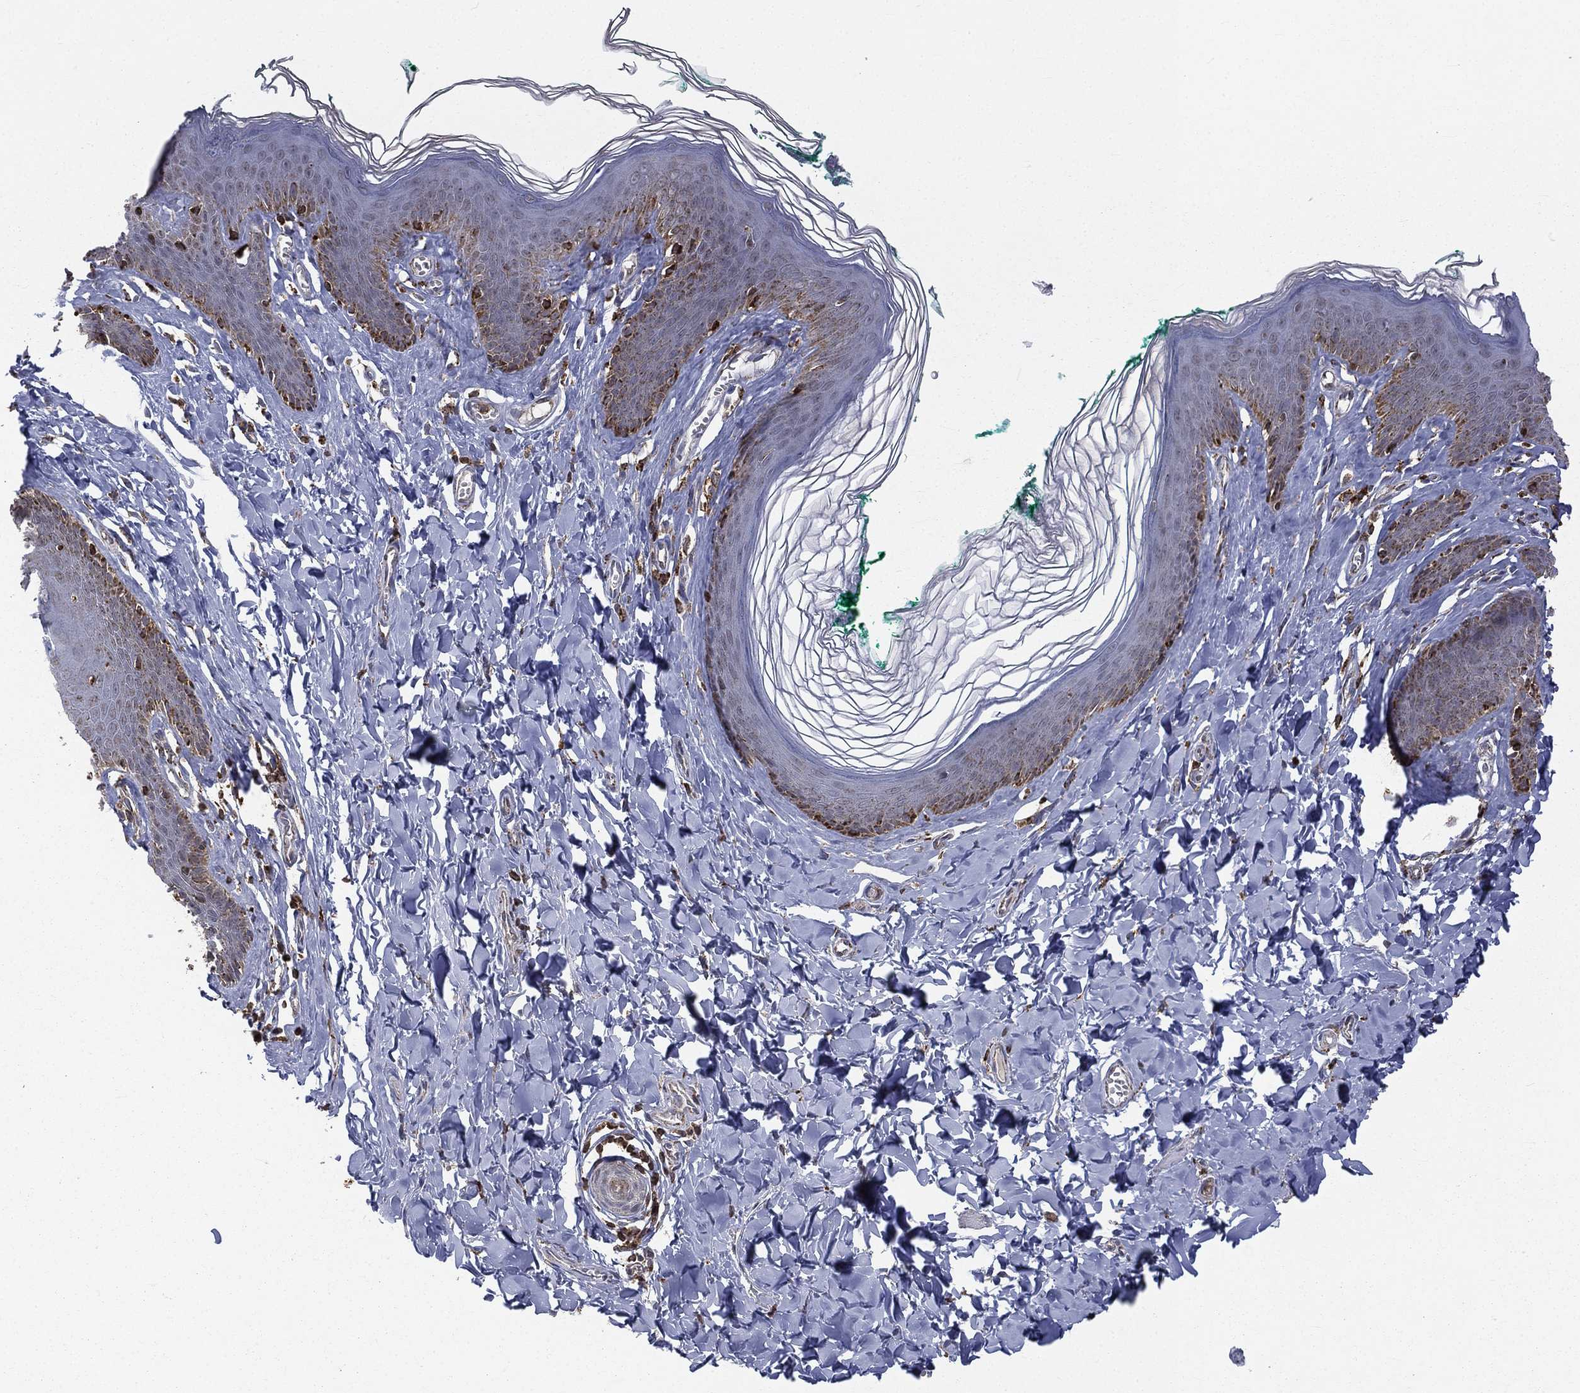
{"staining": {"intensity": "strong", "quantity": "<25%", "location": "cytoplasmic/membranous"}, "tissue": "skin", "cell_type": "Epidermal cells", "image_type": "normal", "snomed": [{"axis": "morphology", "description": "Normal tissue, NOS"}, {"axis": "topography", "description": "Vulva"}], "caption": "Epidermal cells exhibit strong cytoplasmic/membranous expression in about <25% of cells in benign skin. Nuclei are stained in blue.", "gene": "RIN3", "patient": {"sex": "female", "age": 66}}